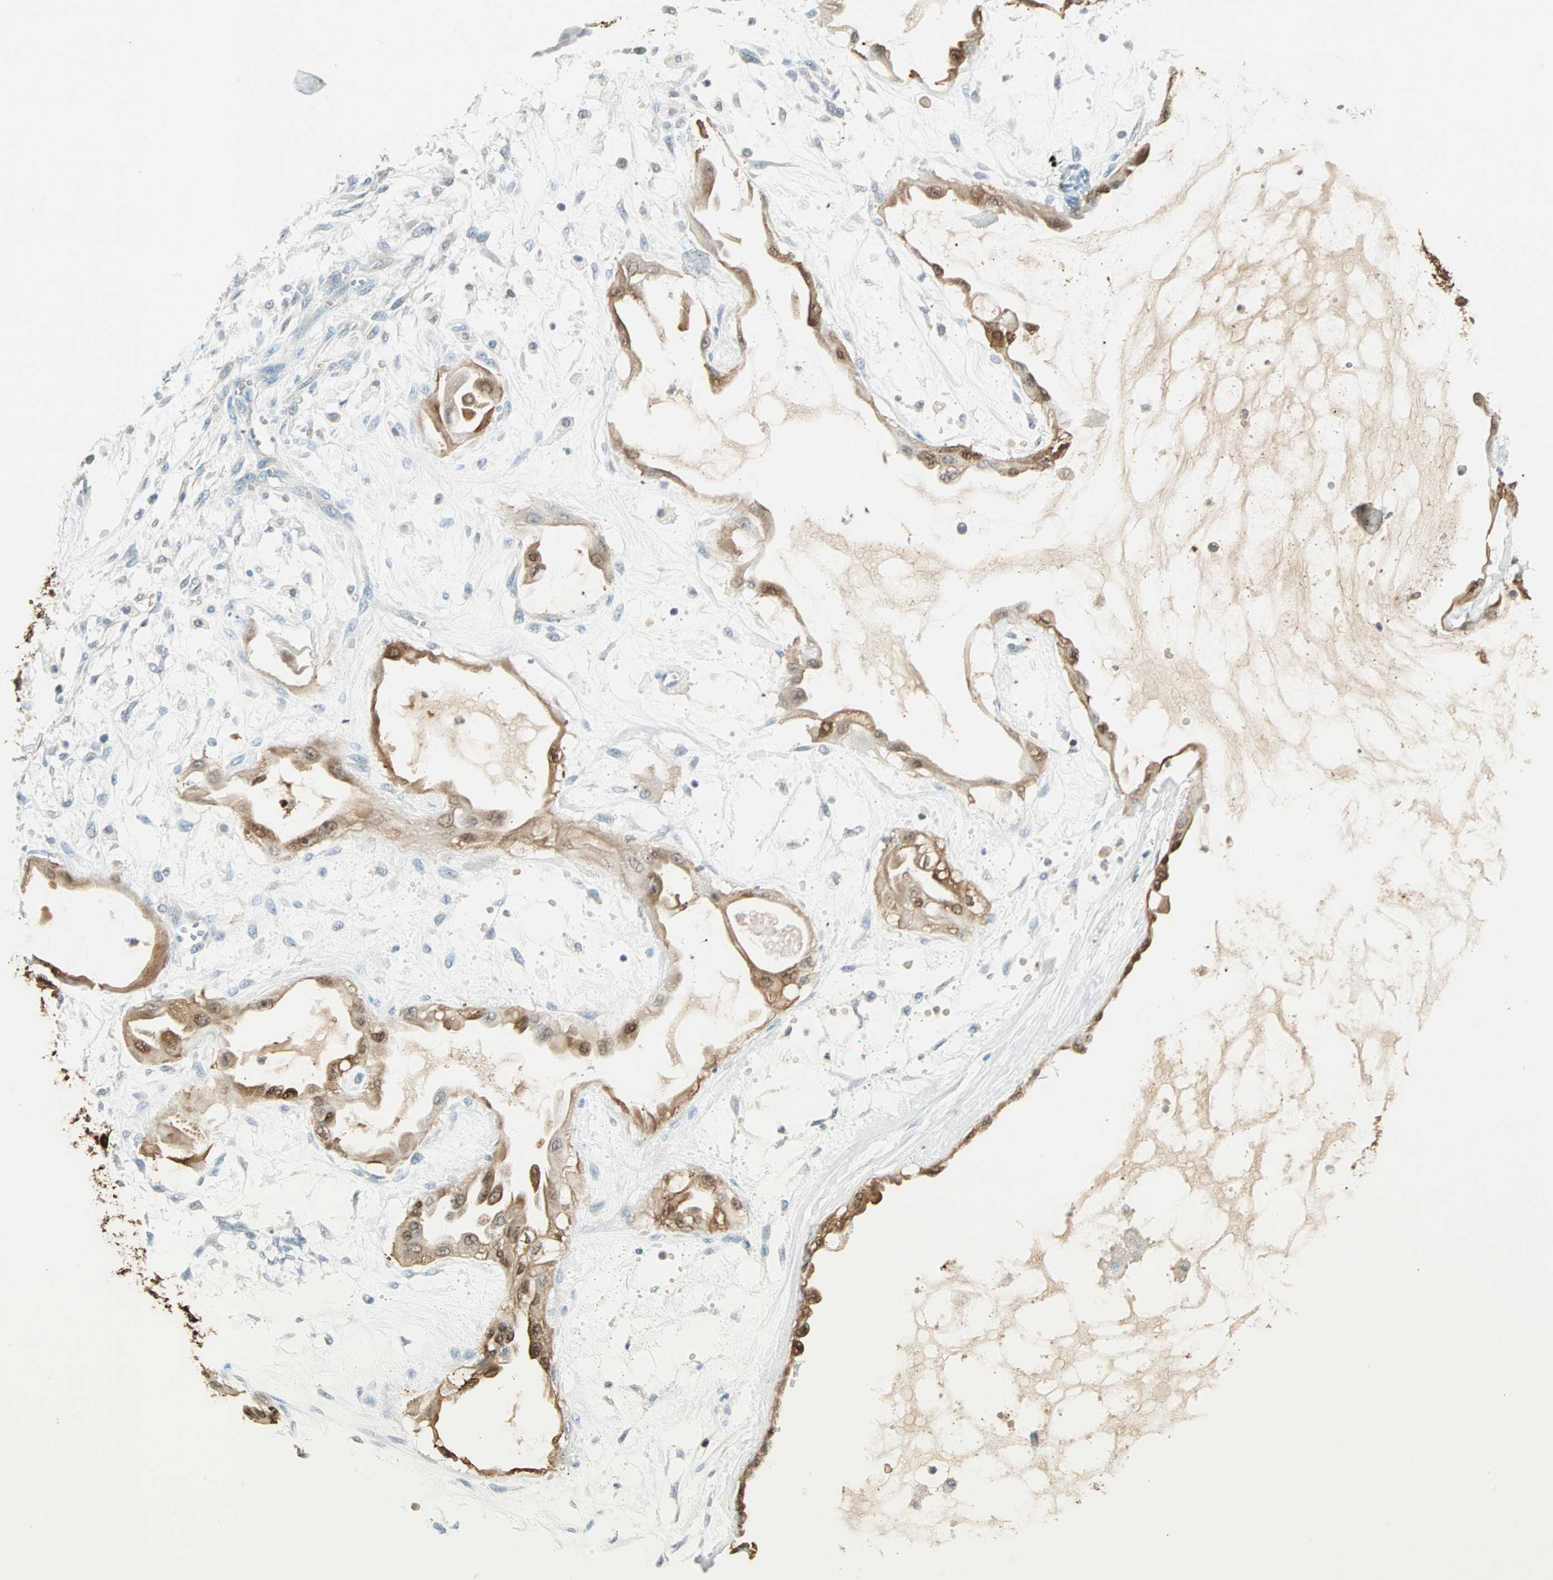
{"staining": {"intensity": "strong", "quantity": ">75%", "location": "cytoplasmic/membranous,nuclear"}, "tissue": "ovarian cancer", "cell_type": "Tumor cells", "image_type": "cancer", "snomed": [{"axis": "morphology", "description": "Carcinoma, NOS"}, {"axis": "morphology", "description": "Carcinoma, endometroid"}, {"axis": "topography", "description": "Ovary"}], "caption": "Strong cytoplasmic/membranous and nuclear protein staining is appreciated in approximately >75% of tumor cells in ovarian cancer (carcinoma).", "gene": "S100A1", "patient": {"sex": "female", "age": 50}}